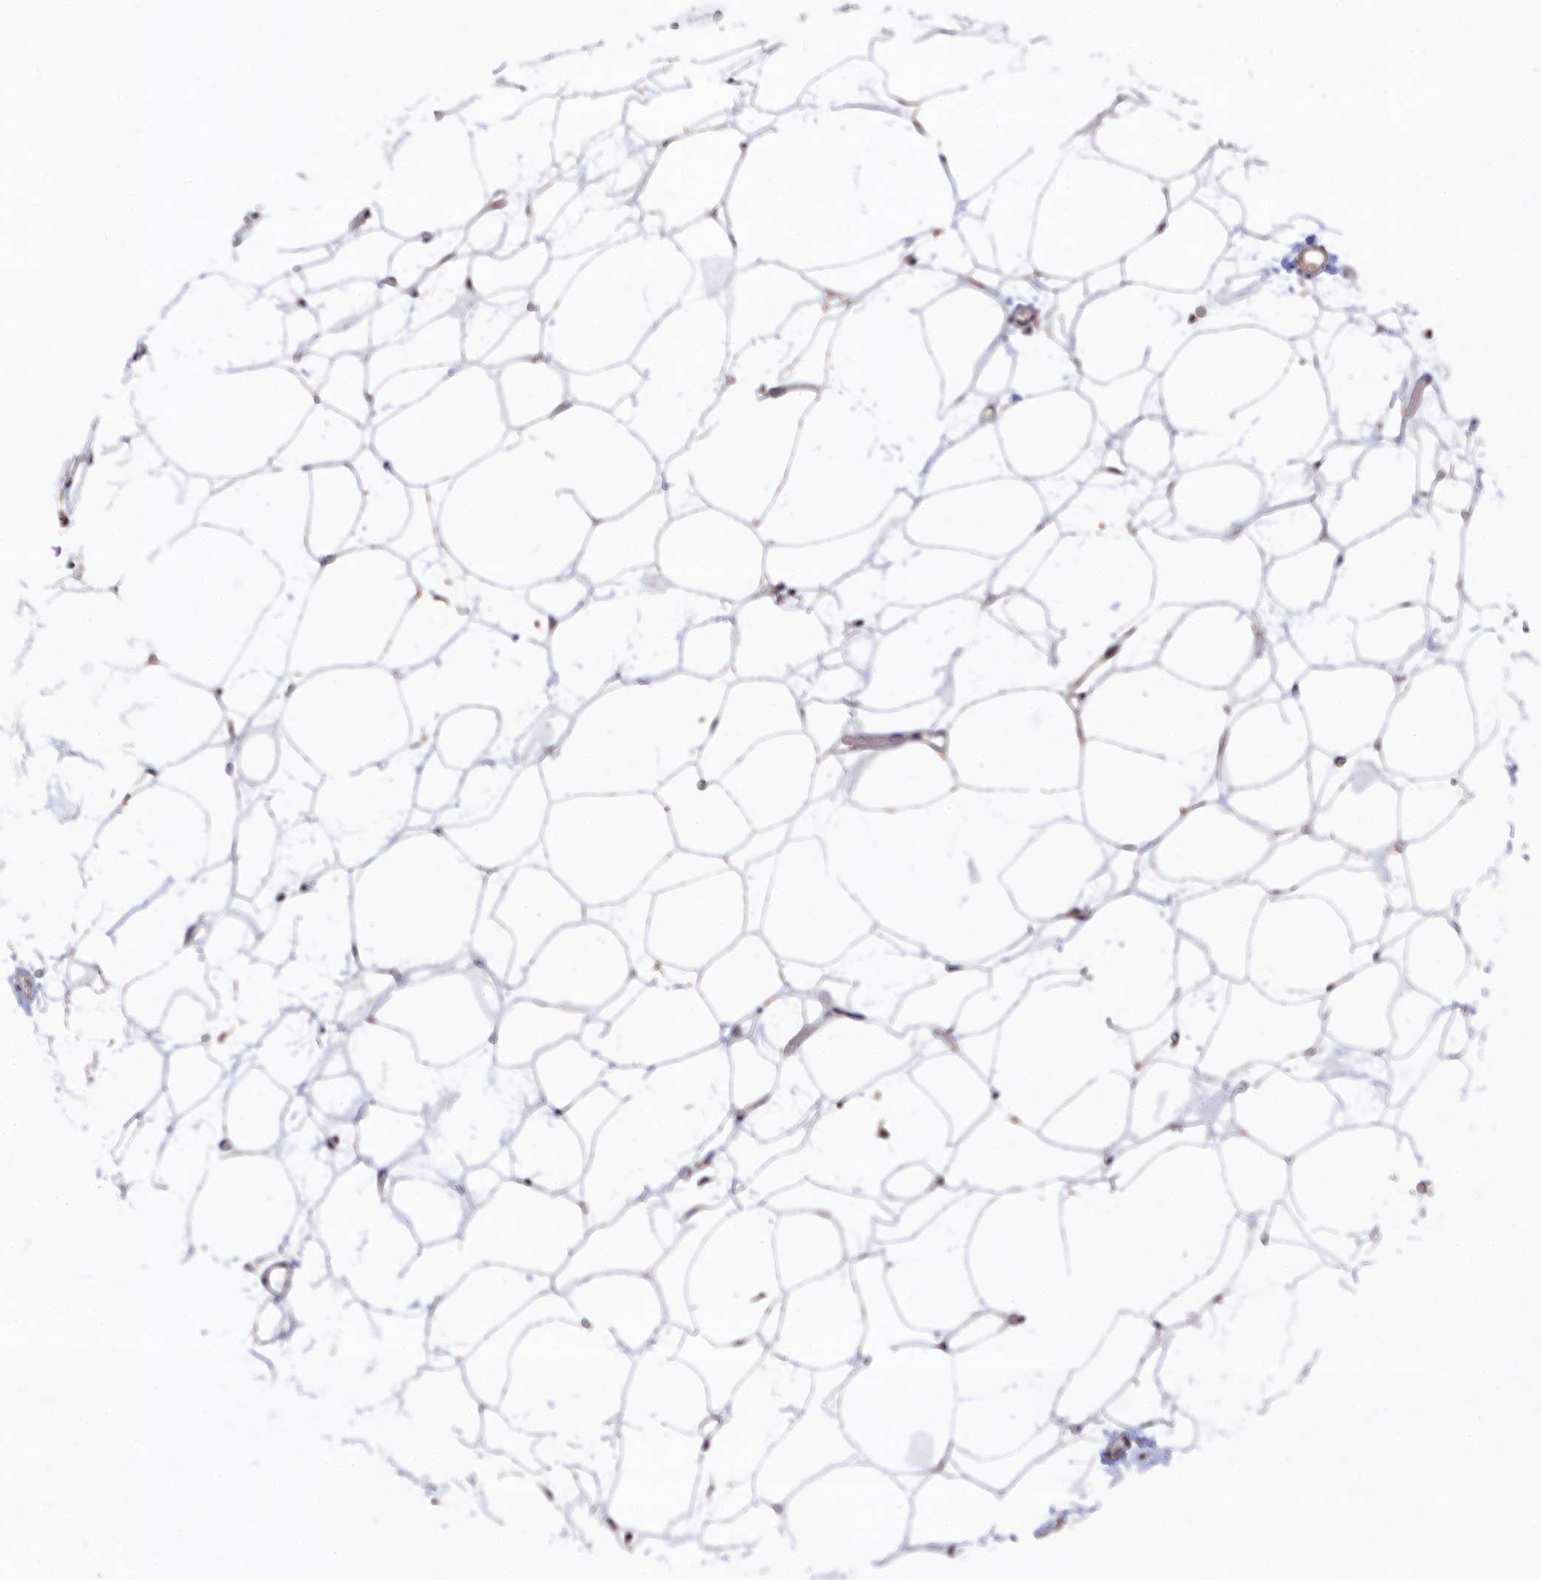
{"staining": {"intensity": "moderate", "quantity": "25%-75%", "location": "cytoplasmic/membranous,nuclear"}, "tissue": "adipose tissue", "cell_type": "Adipocytes", "image_type": "normal", "snomed": [{"axis": "morphology", "description": "Normal tissue, NOS"}, {"axis": "topography", "description": "Breast"}], "caption": "This micrograph demonstrates normal adipose tissue stained with immunohistochemistry to label a protein in brown. The cytoplasmic/membranous,nuclear of adipocytes show moderate positivity for the protein. Nuclei are counter-stained blue.", "gene": "TAB1", "patient": {"sex": "female", "age": 23}}